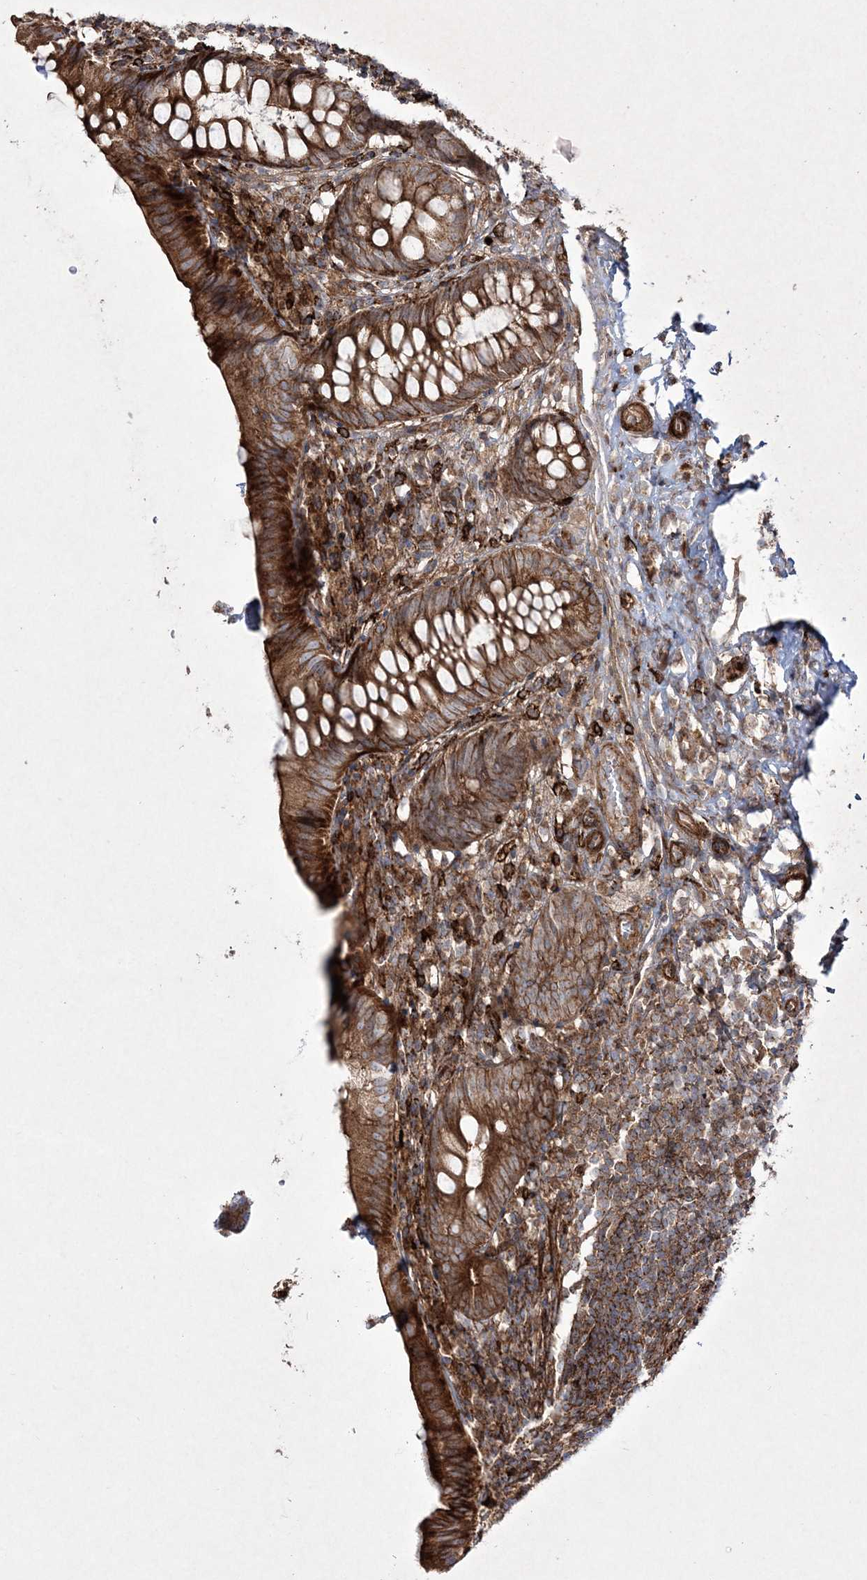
{"staining": {"intensity": "strong", "quantity": ">75%", "location": "cytoplasmic/membranous"}, "tissue": "appendix", "cell_type": "Glandular cells", "image_type": "normal", "snomed": [{"axis": "morphology", "description": "Normal tissue, NOS"}, {"axis": "topography", "description": "Appendix"}], "caption": "A photomicrograph of appendix stained for a protein reveals strong cytoplasmic/membranous brown staining in glandular cells.", "gene": "RICTOR", "patient": {"sex": "male", "age": 8}}